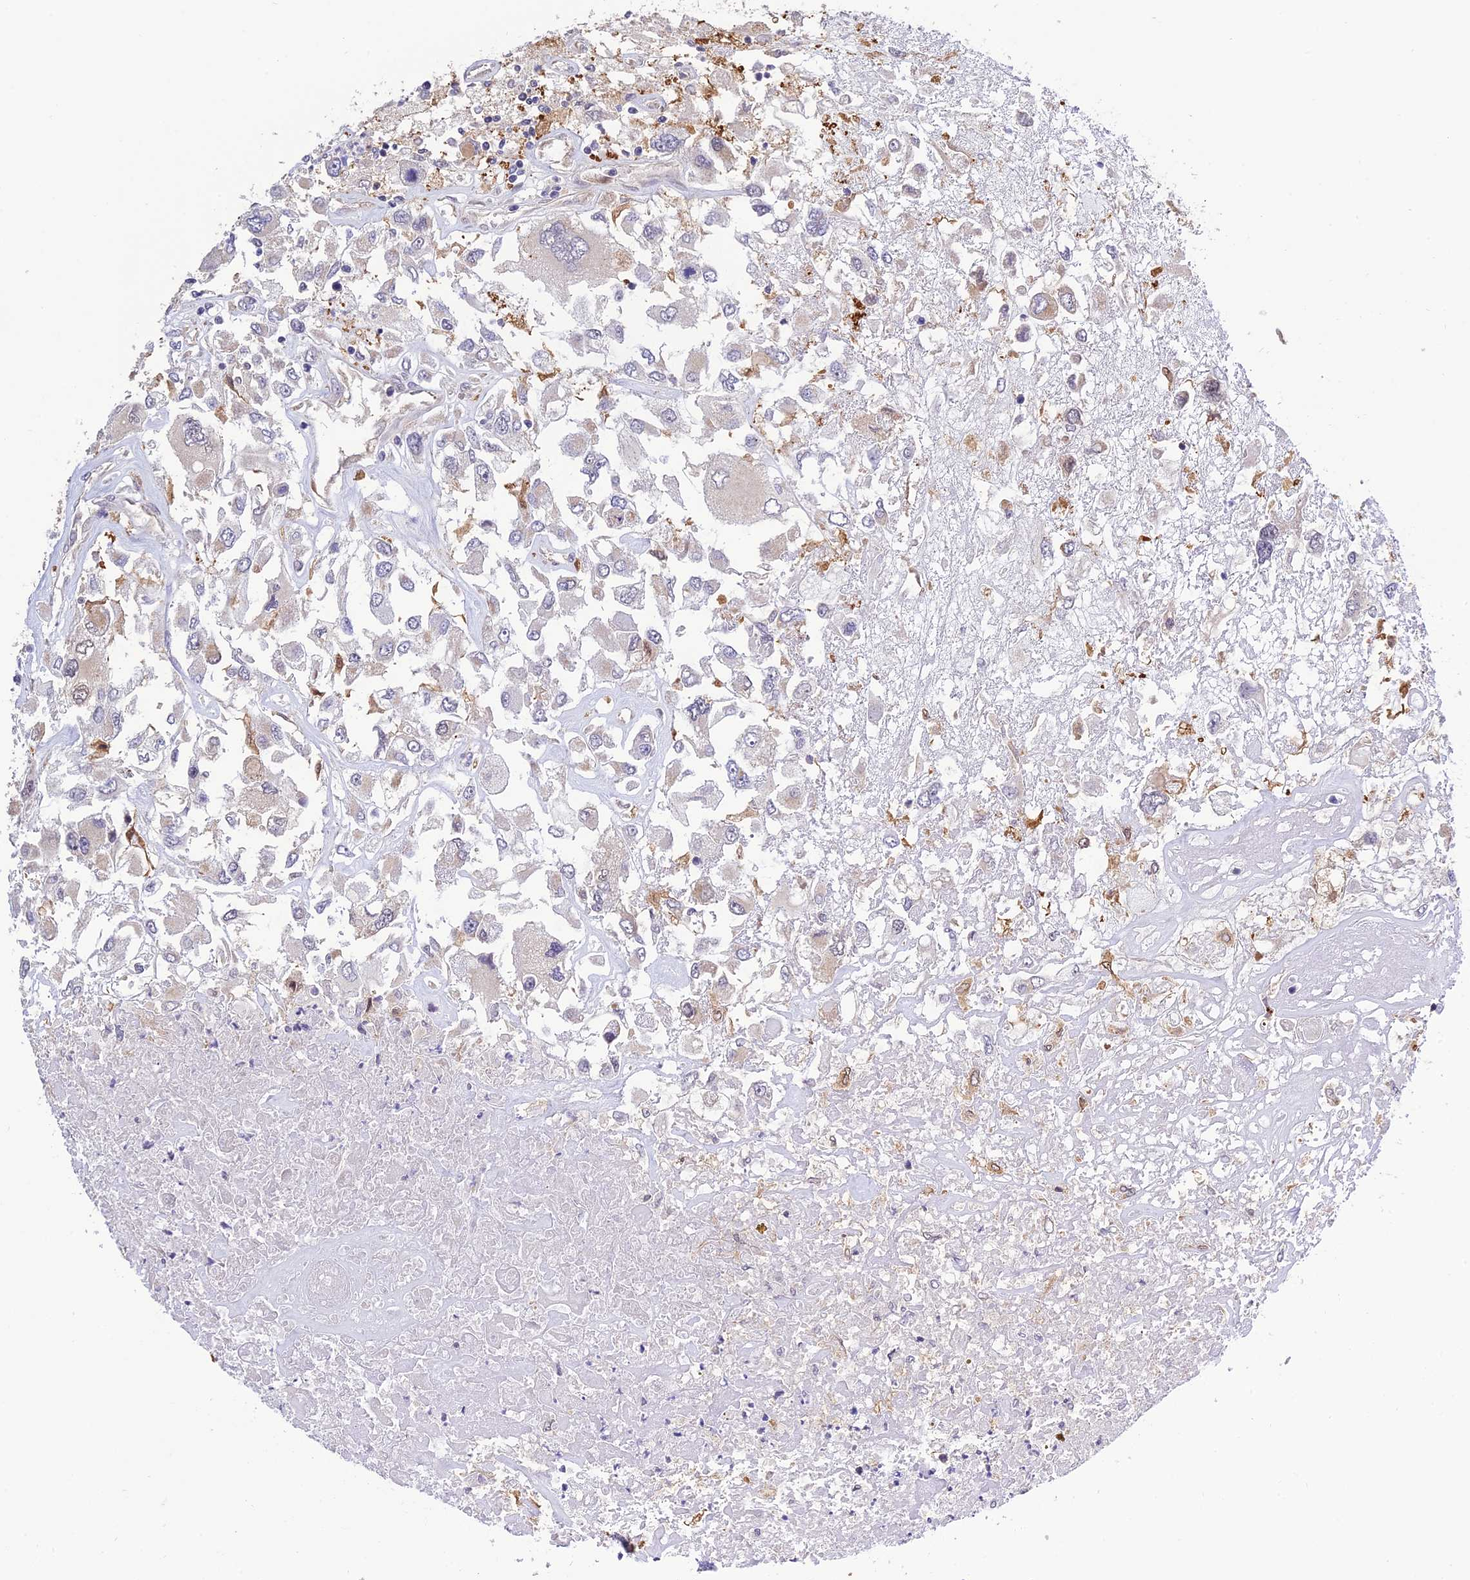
{"staining": {"intensity": "negative", "quantity": "none", "location": "none"}, "tissue": "renal cancer", "cell_type": "Tumor cells", "image_type": "cancer", "snomed": [{"axis": "morphology", "description": "Adenocarcinoma, NOS"}, {"axis": "topography", "description": "Kidney"}], "caption": "Immunohistochemistry (IHC) histopathology image of neoplastic tissue: human adenocarcinoma (renal) stained with DAB (3,3'-diaminobenzidine) exhibits no significant protein expression in tumor cells.", "gene": "MNS1", "patient": {"sex": "female", "age": 52}}